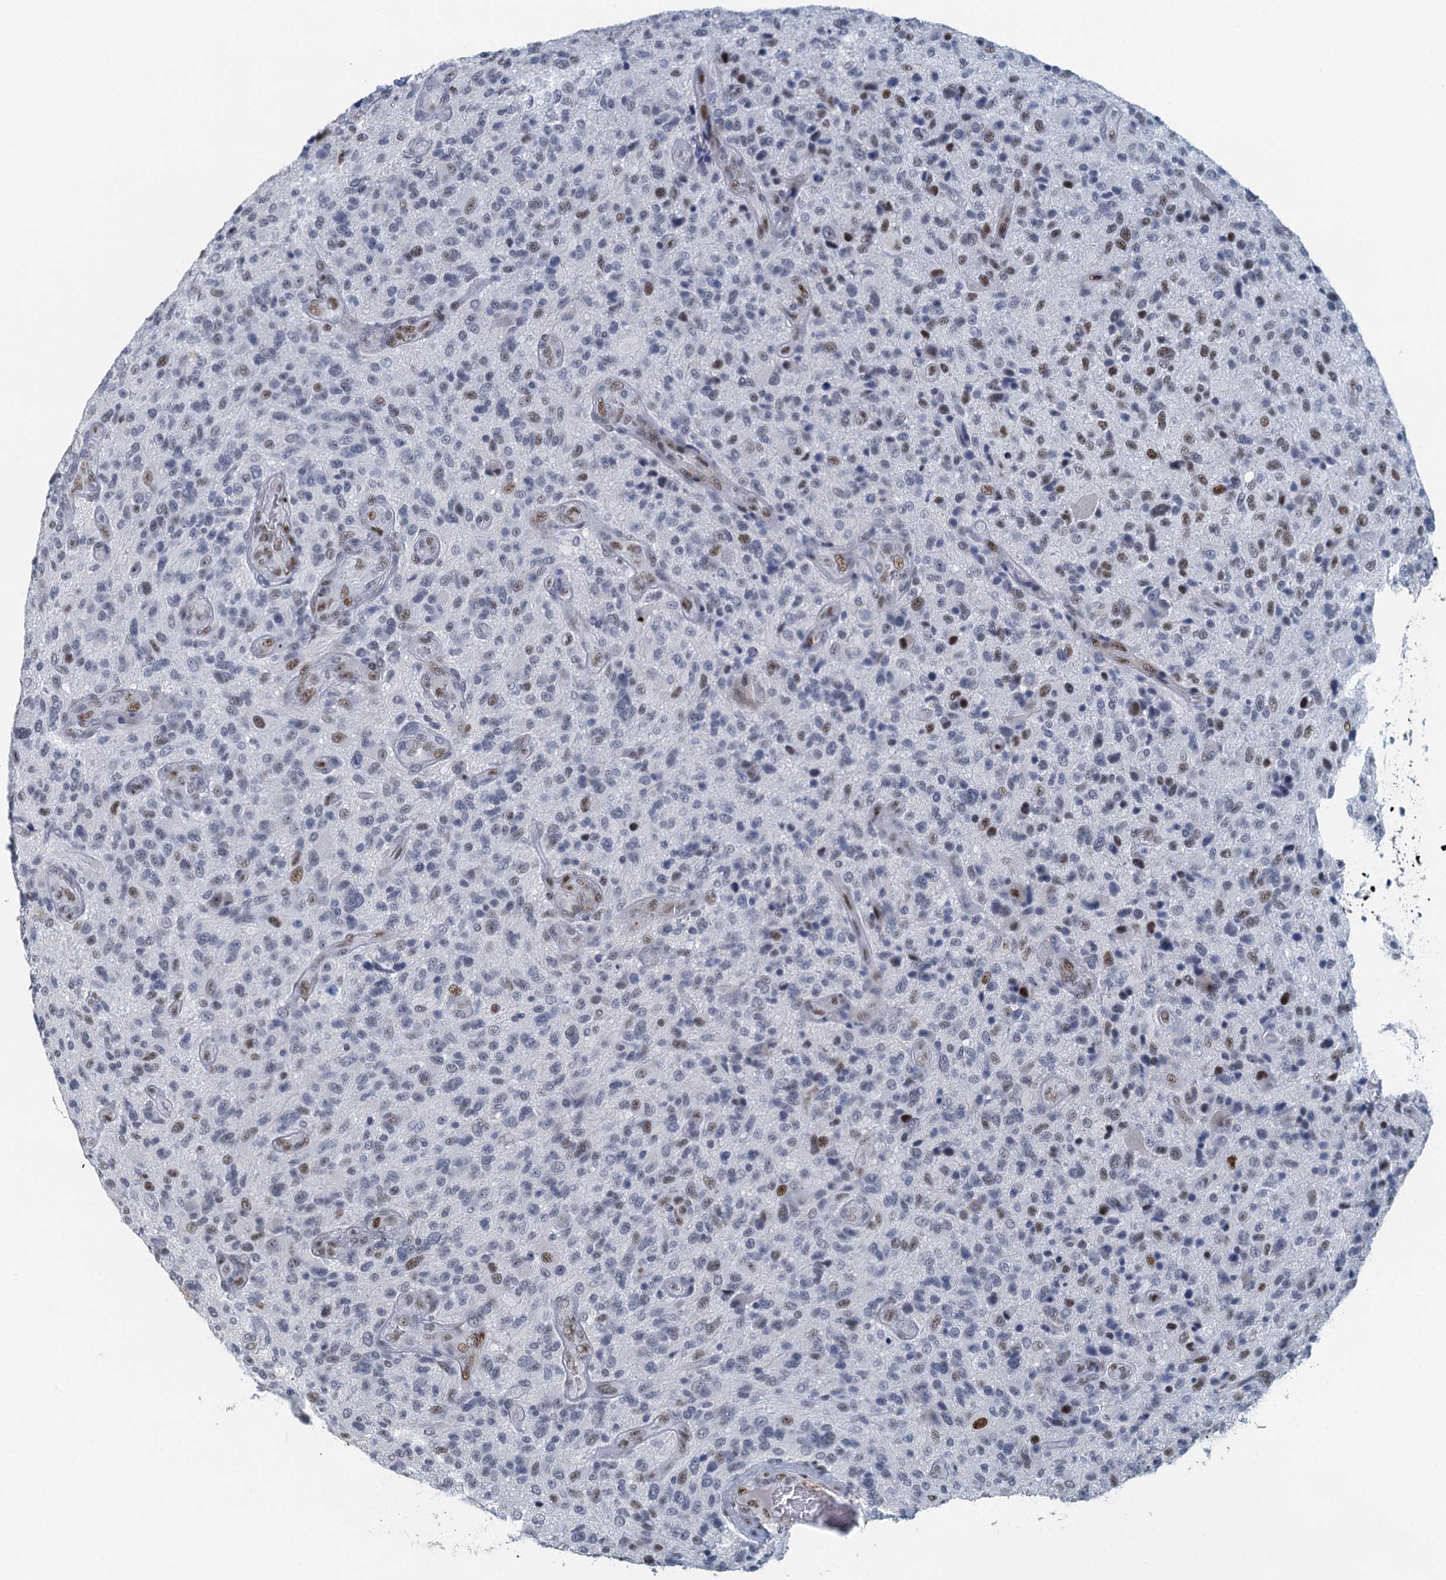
{"staining": {"intensity": "moderate", "quantity": "25%-75%", "location": "nuclear"}, "tissue": "glioma", "cell_type": "Tumor cells", "image_type": "cancer", "snomed": [{"axis": "morphology", "description": "Glioma, malignant, High grade"}, {"axis": "topography", "description": "Brain"}], "caption": "A photomicrograph of human glioma stained for a protein reveals moderate nuclear brown staining in tumor cells.", "gene": "TTLL9", "patient": {"sex": "male", "age": 47}}